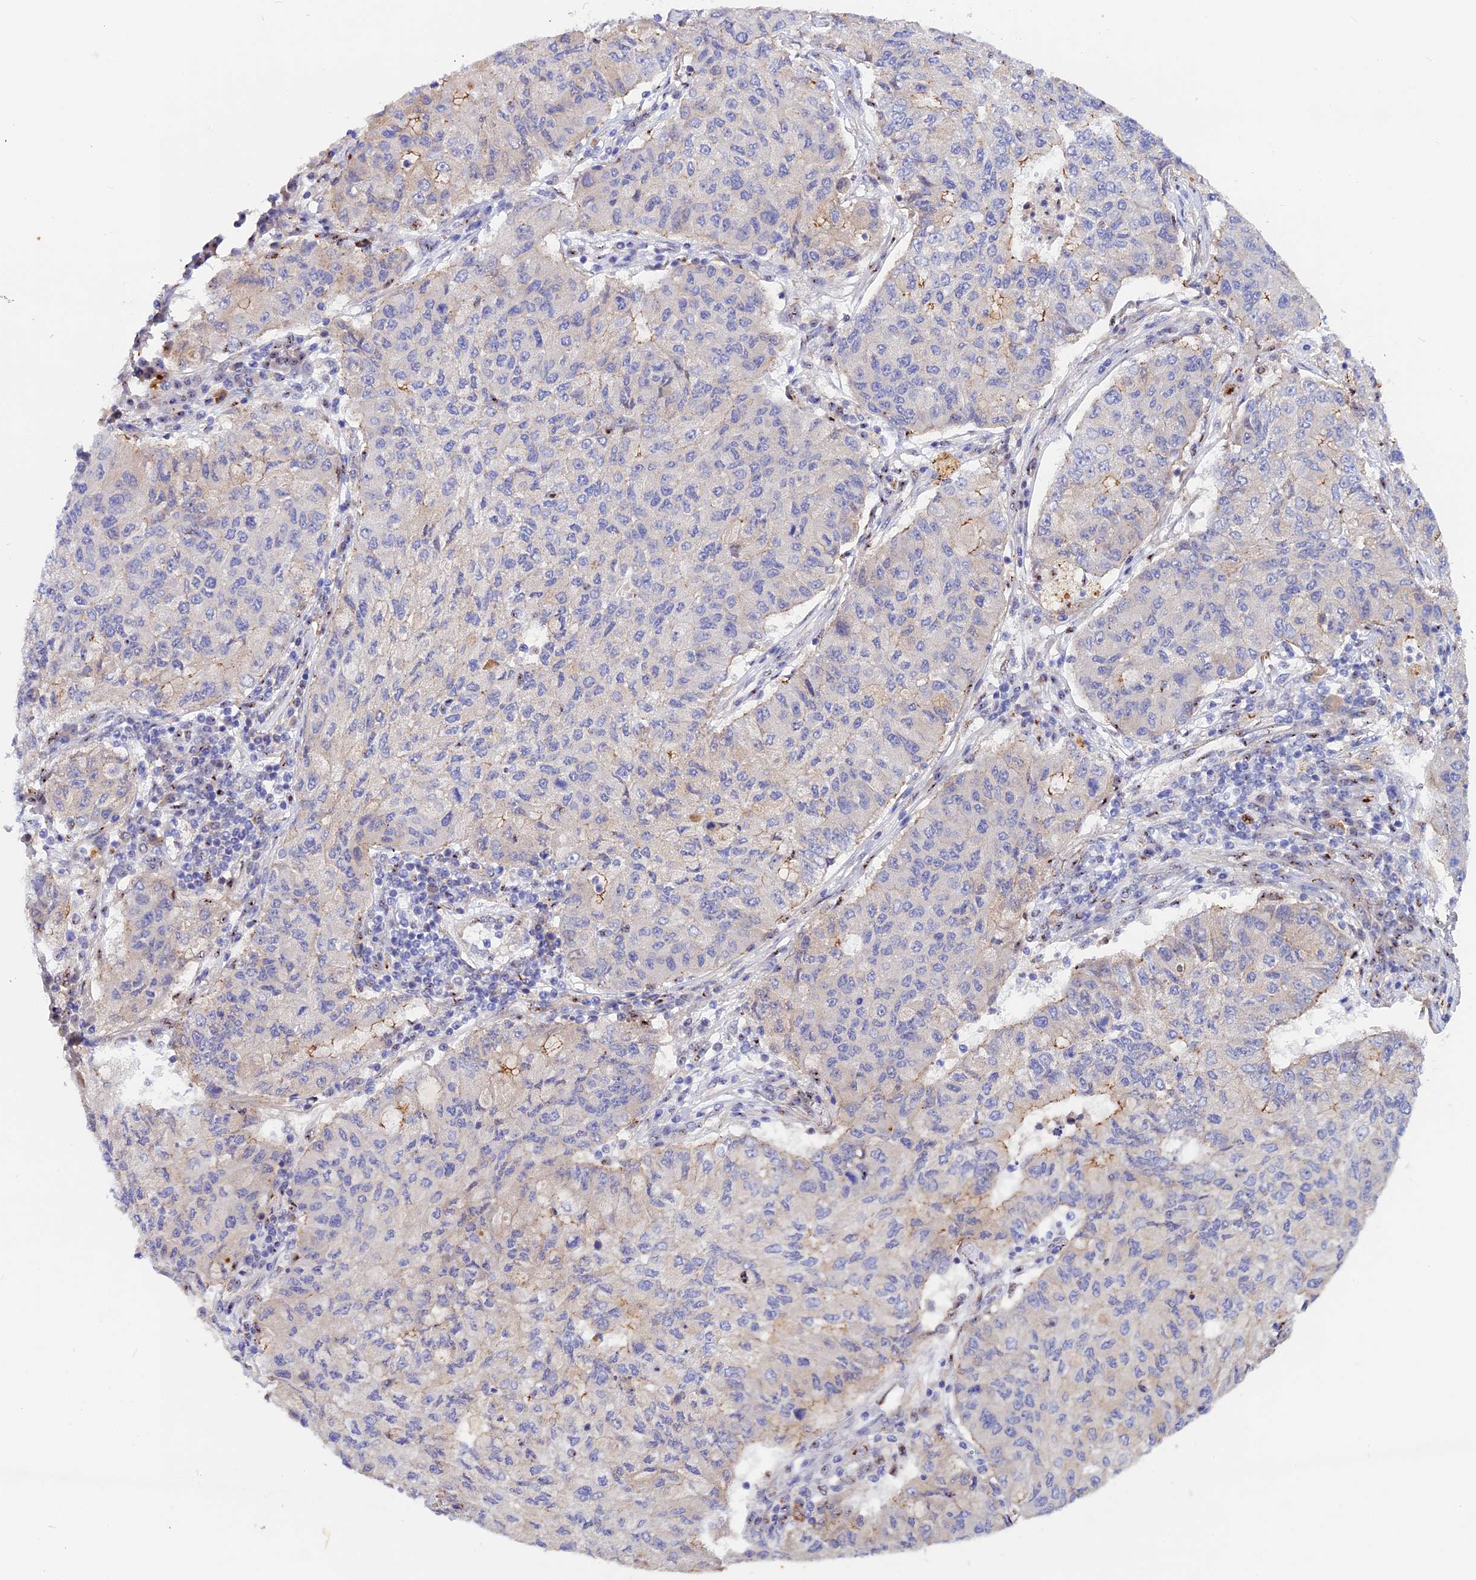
{"staining": {"intensity": "moderate", "quantity": "<25%", "location": "cytoplasmic/membranous"}, "tissue": "lung cancer", "cell_type": "Tumor cells", "image_type": "cancer", "snomed": [{"axis": "morphology", "description": "Squamous cell carcinoma, NOS"}, {"axis": "topography", "description": "Lung"}], "caption": "A brown stain shows moderate cytoplasmic/membranous positivity of a protein in human lung cancer tumor cells.", "gene": "GK5", "patient": {"sex": "male", "age": 74}}